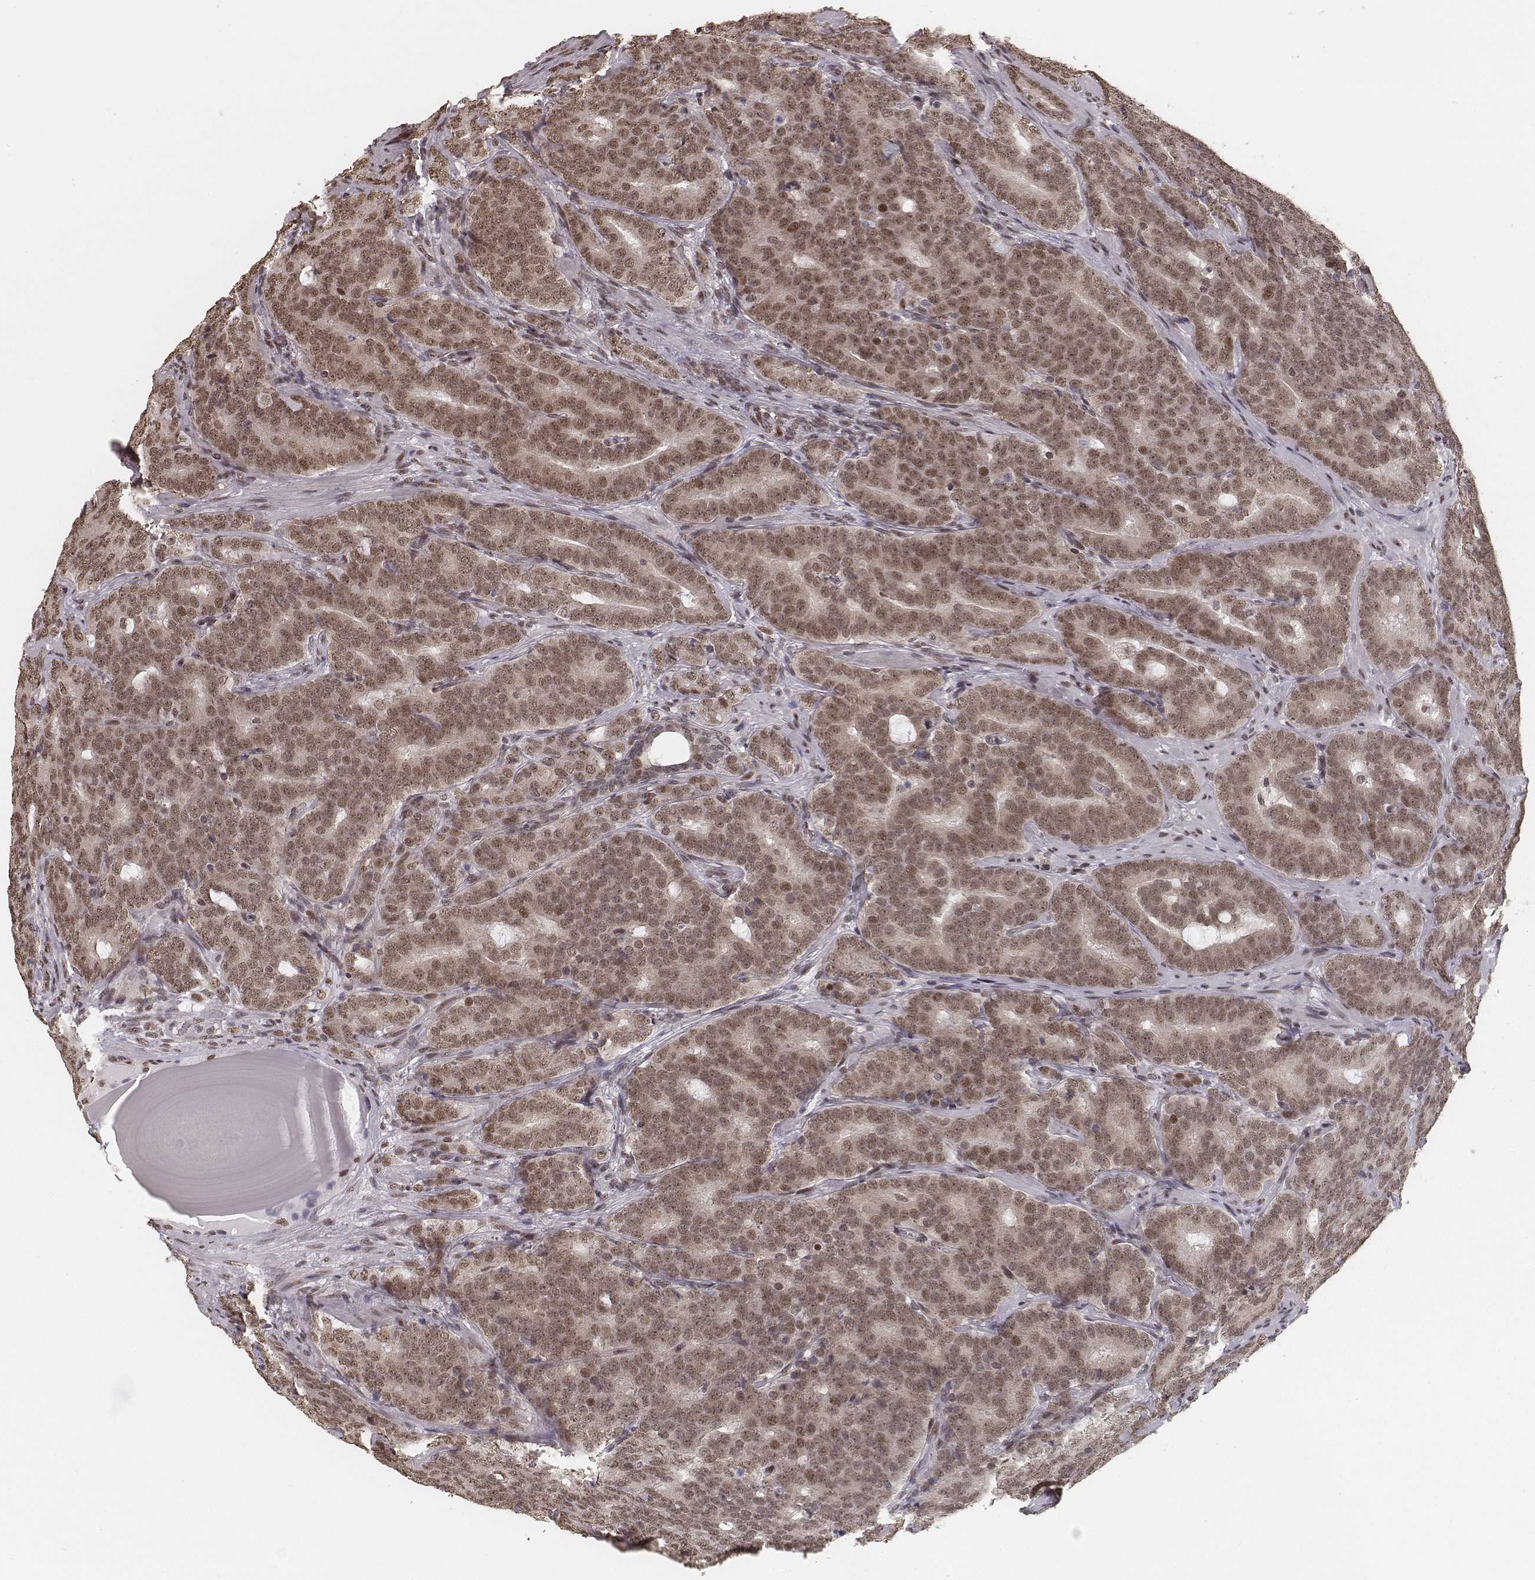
{"staining": {"intensity": "moderate", "quantity": ">75%", "location": "nuclear"}, "tissue": "prostate cancer", "cell_type": "Tumor cells", "image_type": "cancer", "snomed": [{"axis": "morphology", "description": "Adenocarcinoma, NOS"}, {"axis": "topography", "description": "Prostate"}], "caption": "DAB immunohistochemical staining of prostate adenocarcinoma displays moderate nuclear protein expression in about >75% of tumor cells.", "gene": "HMGA2", "patient": {"sex": "male", "age": 71}}